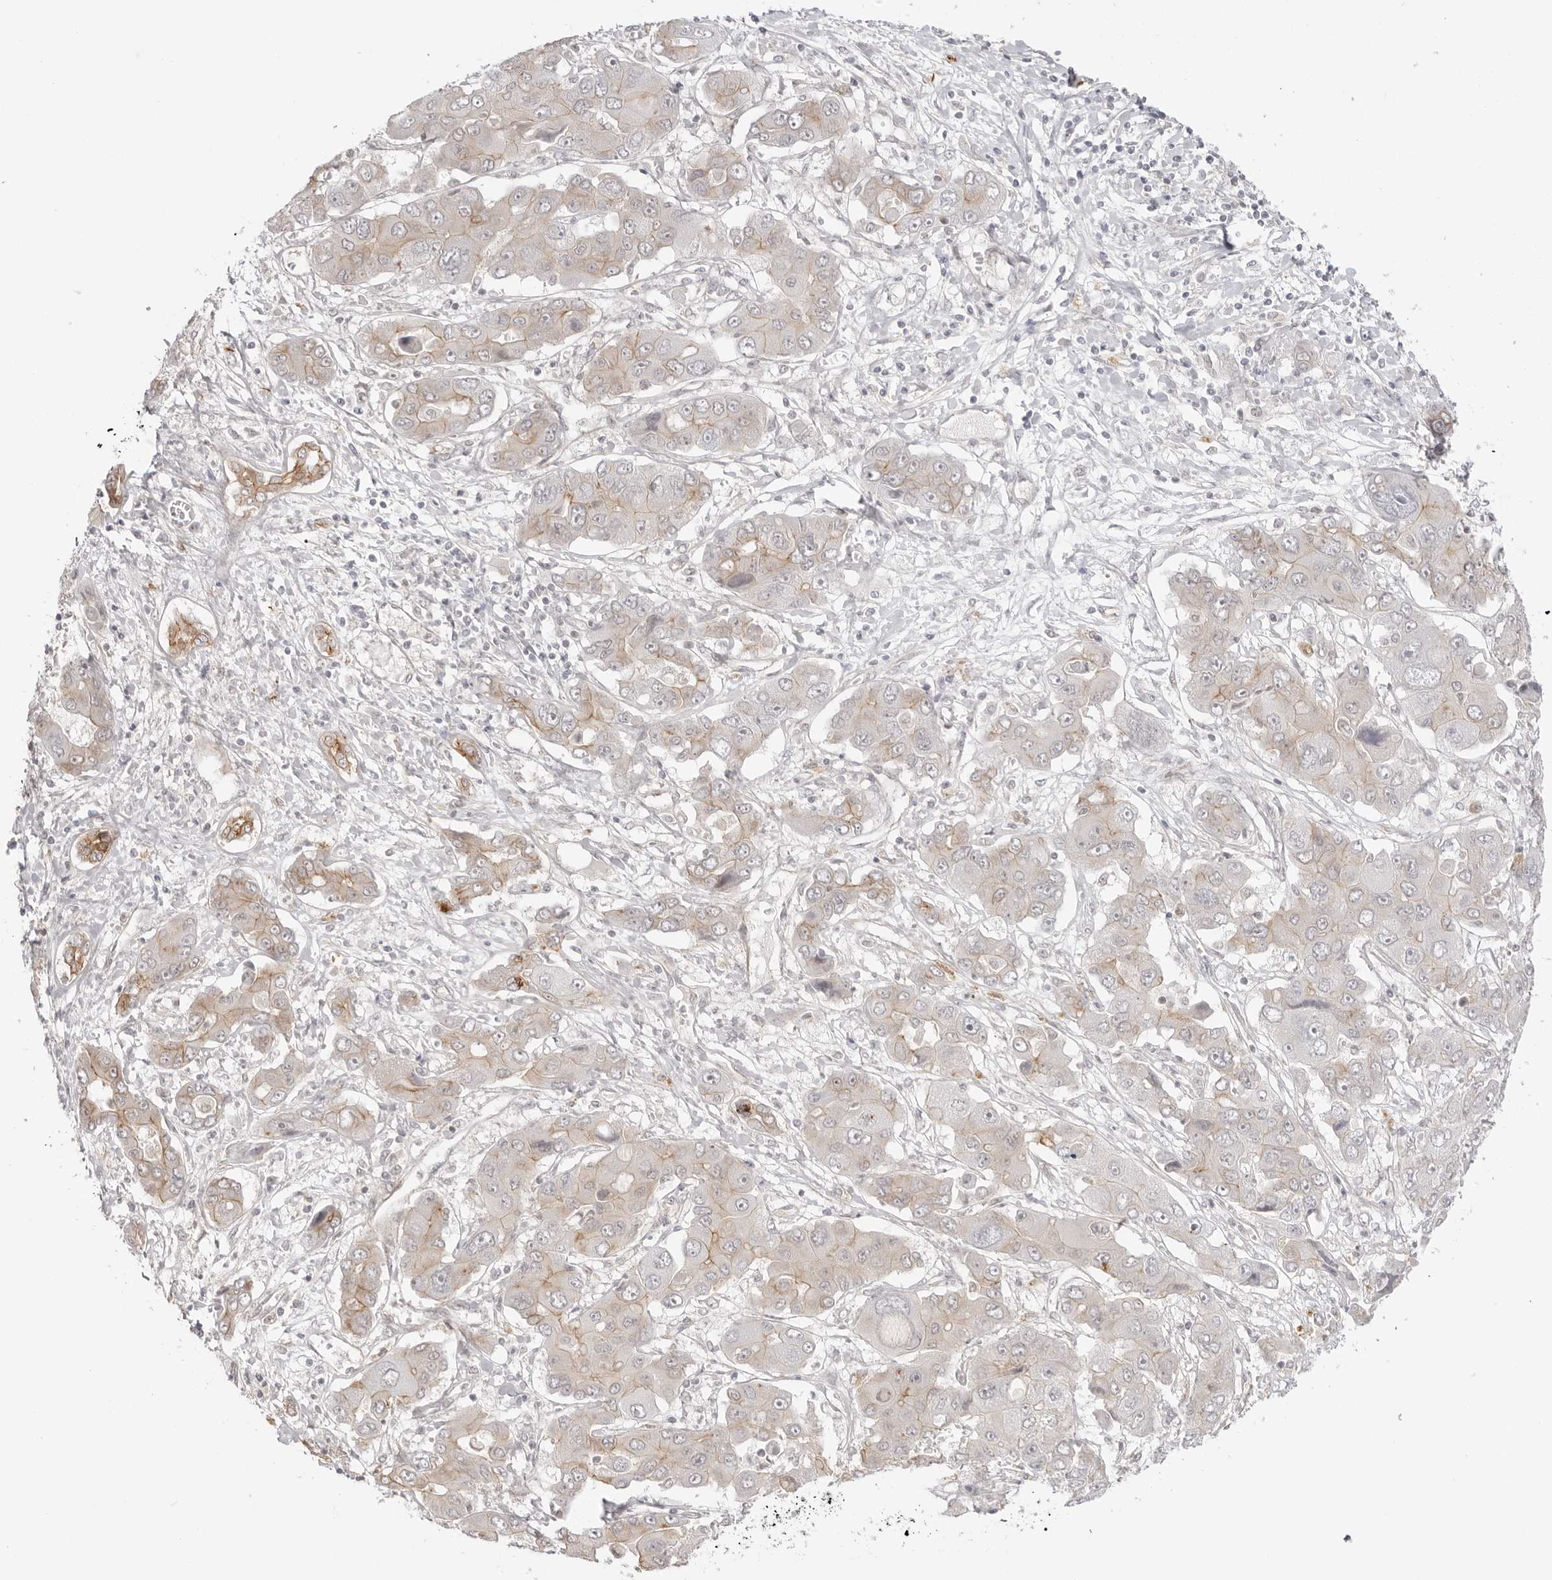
{"staining": {"intensity": "moderate", "quantity": "<25%", "location": "cytoplasmic/membranous"}, "tissue": "liver cancer", "cell_type": "Tumor cells", "image_type": "cancer", "snomed": [{"axis": "morphology", "description": "Cholangiocarcinoma"}, {"axis": "topography", "description": "Liver"}], "caption": "Immunohistochemical staining of liver cholangiocarcinoma displays low levels of moderate cytoplasmic/membranous staining in approximately <25% of tumor cells. The staining was performed using DAB (3,3'-diaminobenzidine), with brown indicating positive protein expression. Nuclei are stained blue with hematoxylin.", "gene": "TRAPPC3", "patient": {"sex": "male", "age": 67}}